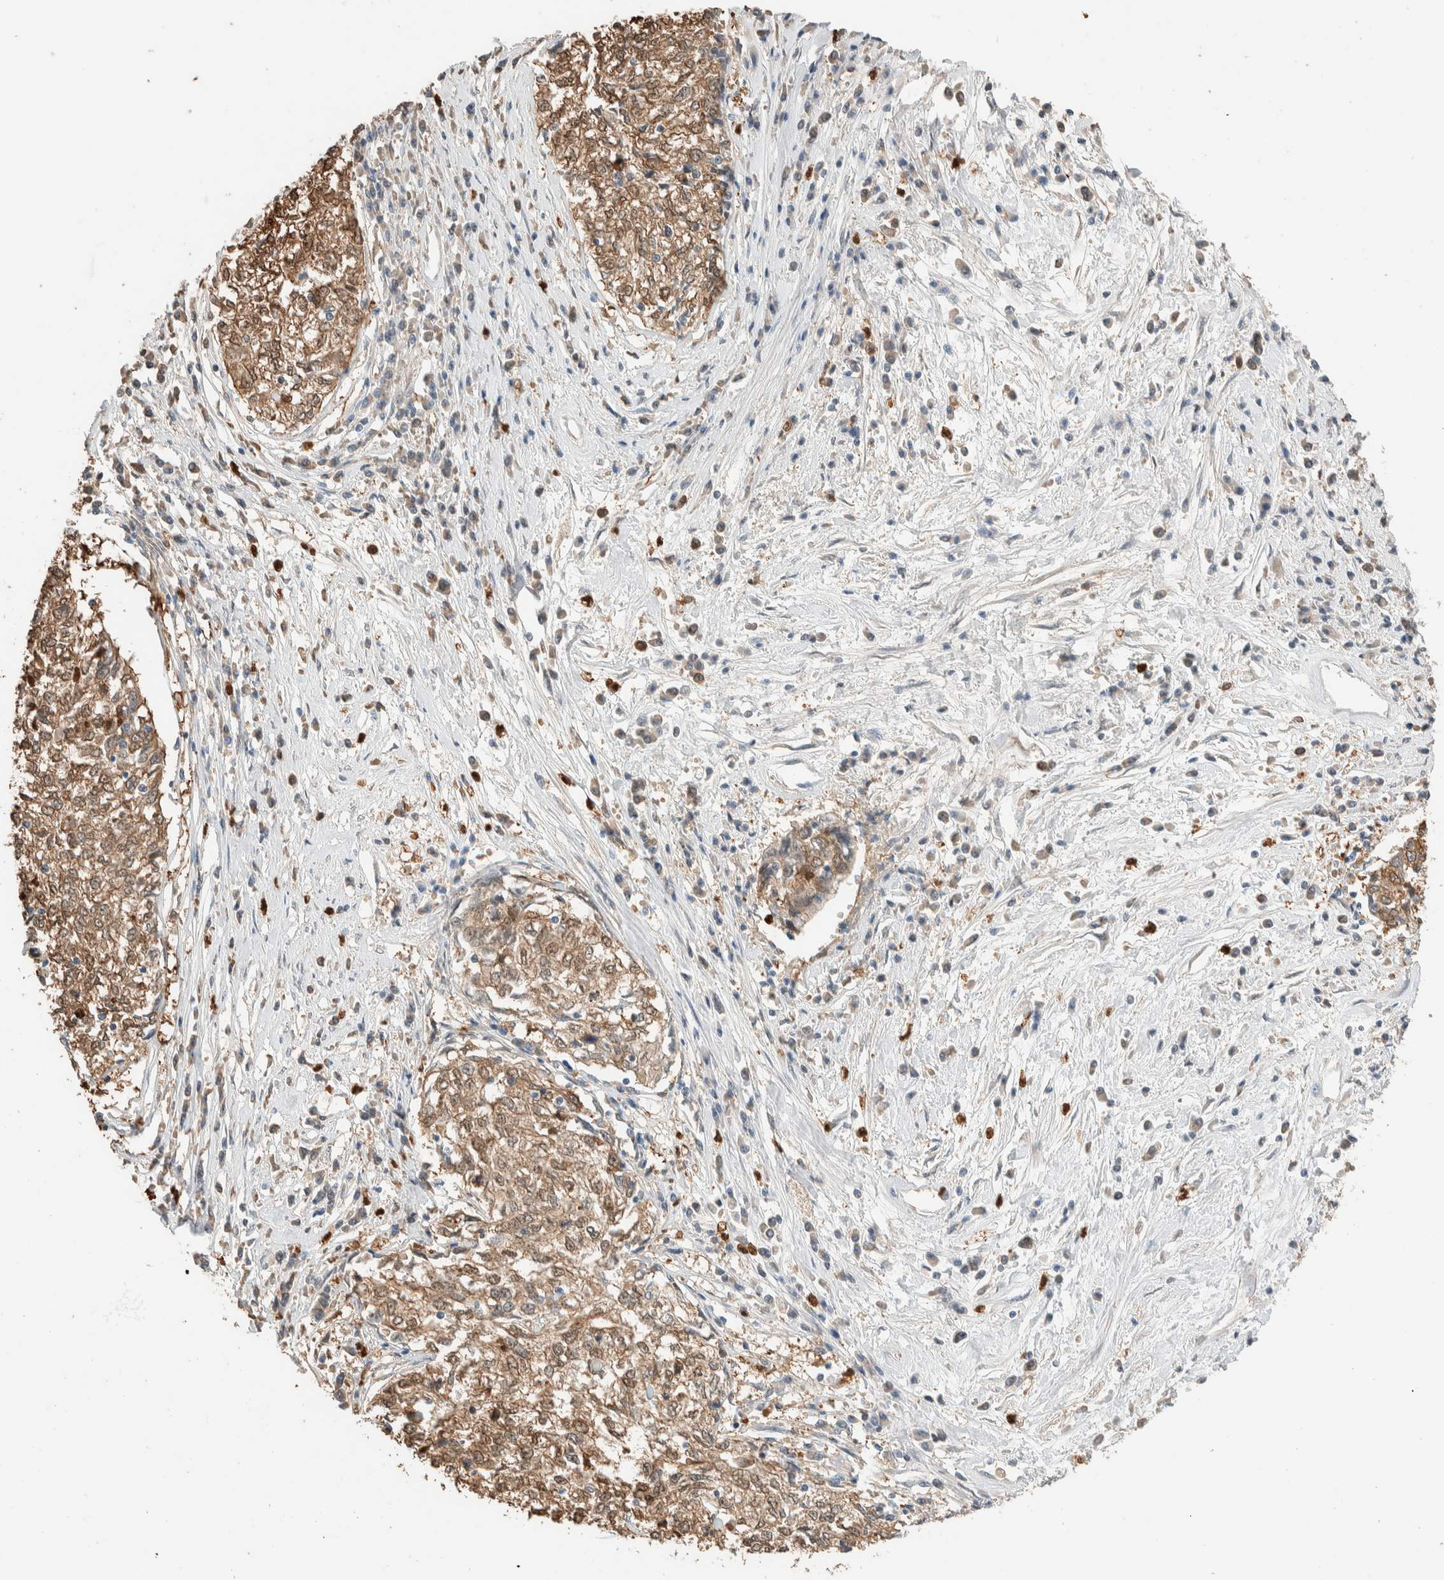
{"staining": {"intensity": "moderate", "quantity": ">75%", "location": "cytoplasmic/membranous,nuclear"}, "tissue": "cervical cancer", "cell_type": "Tumor cells", "image_type": "cancer", "snomed": [{"axis": "morphology", "description": "Squamous cell carcinoma, NOS"}, {"axis": "topography", "description": "Cervix"}], "caption": "Cervical cancer (squamous cell carcinoma) tissue displays moderate cytoplasmic/membranous and nuclear expression in about >75% of tumor cells, visualized by immunohistochemistry.", "gene": "SETD4", "patient": {"sex": "female", "age": 57}}